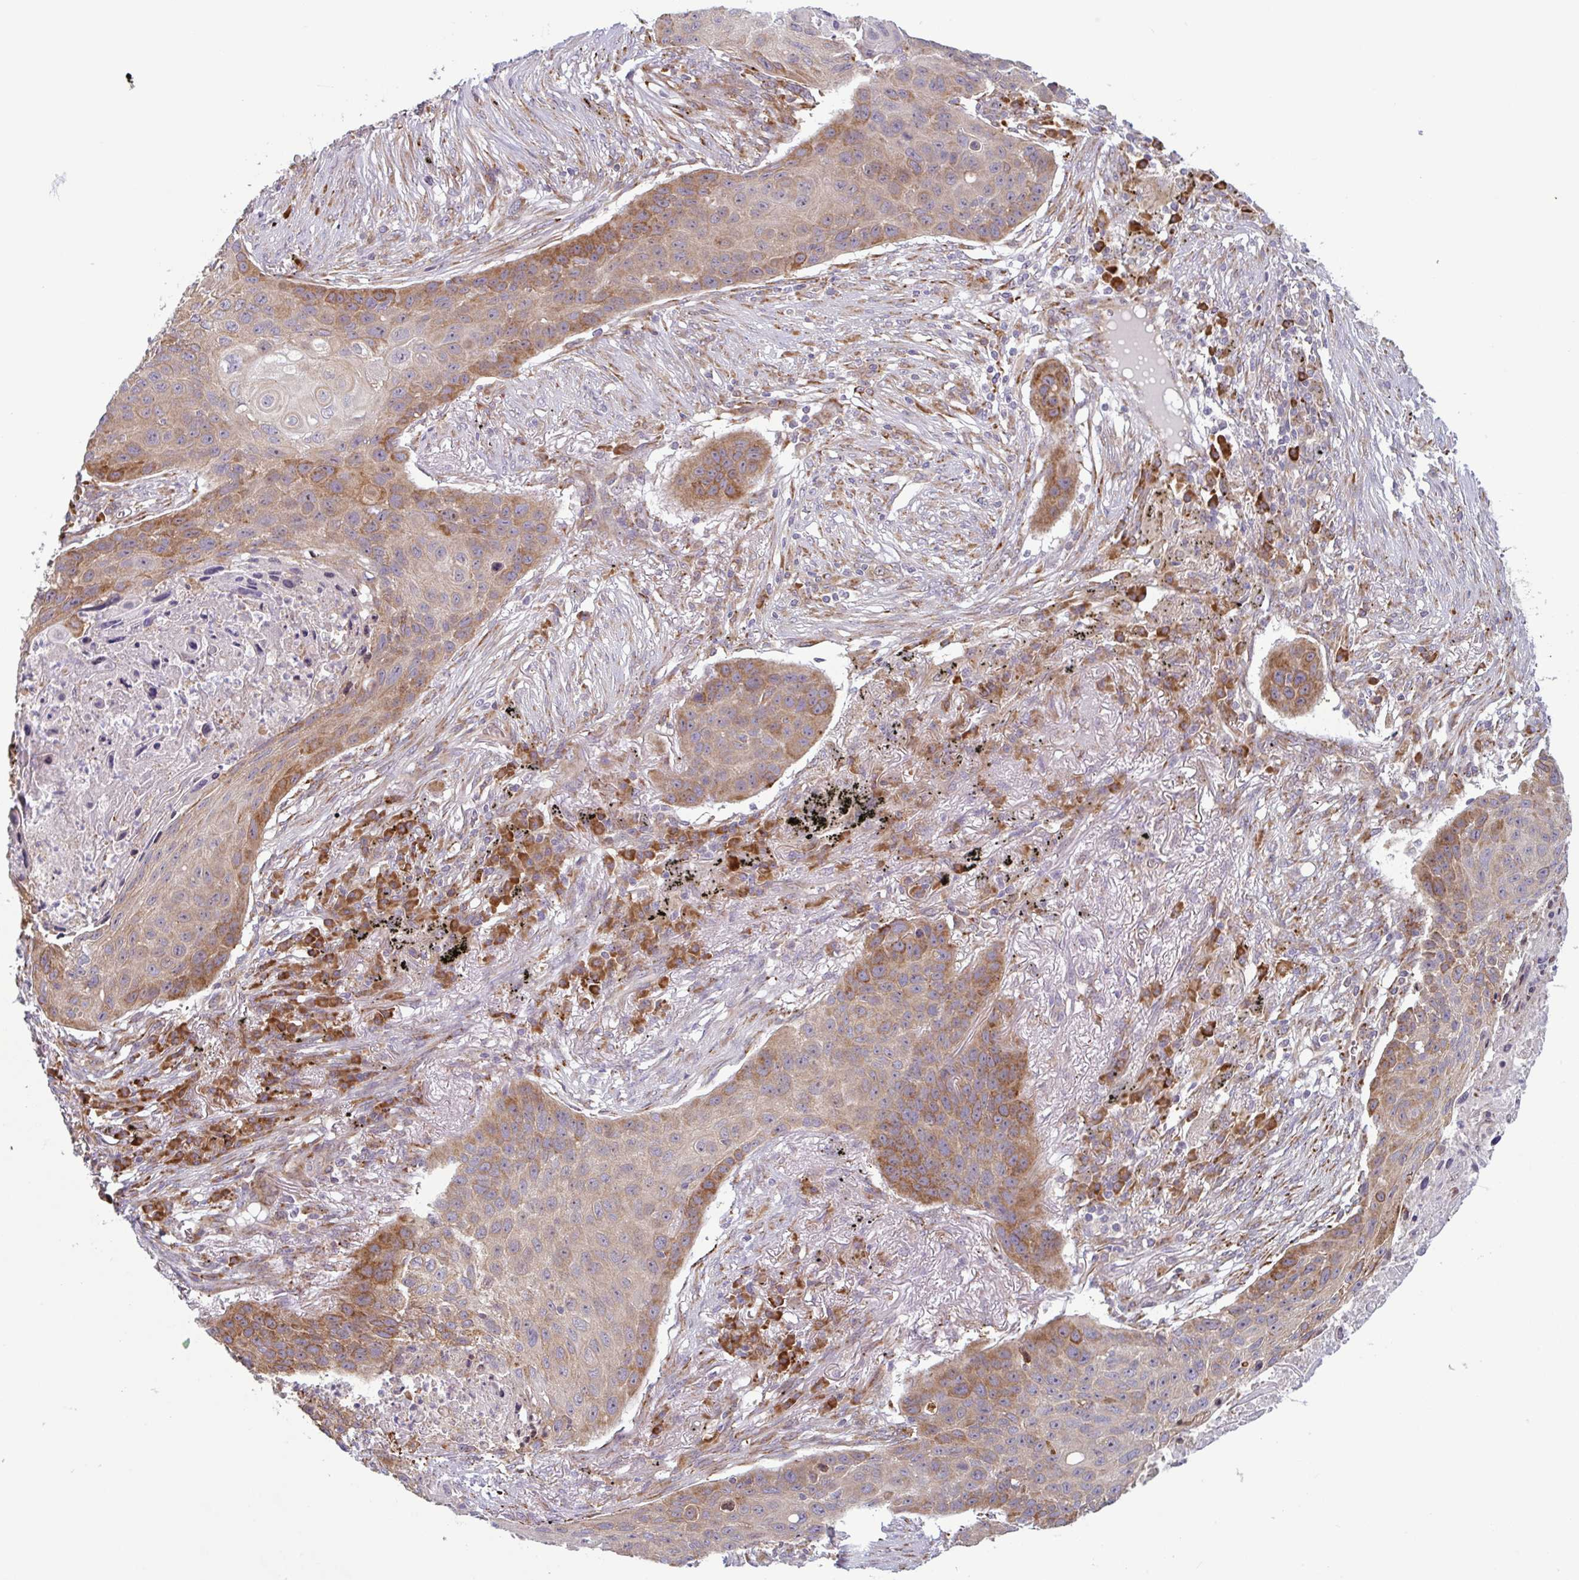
{"staining": {"intensity": "moderate", "quantity": ">75%", "location": "cytoplasmic/membranous"}, "tissue": "lung cancer", "cell_type": "Tumor cells", "image_type": "cancer", "snomed": [{"axis": "morphology", "description": "Squamous cell carcinoma, NOS"}, {"axis": "topography", "description": "Lung"}], "caption": "This is a histology image of immunohistochemistry (IHC) staining of lung cancer, which shows moderate staining in the cytoplasmic/membranous of tumor cells.", "gene": "RIT1", "patient": {"sex": "female", "age": 63}}